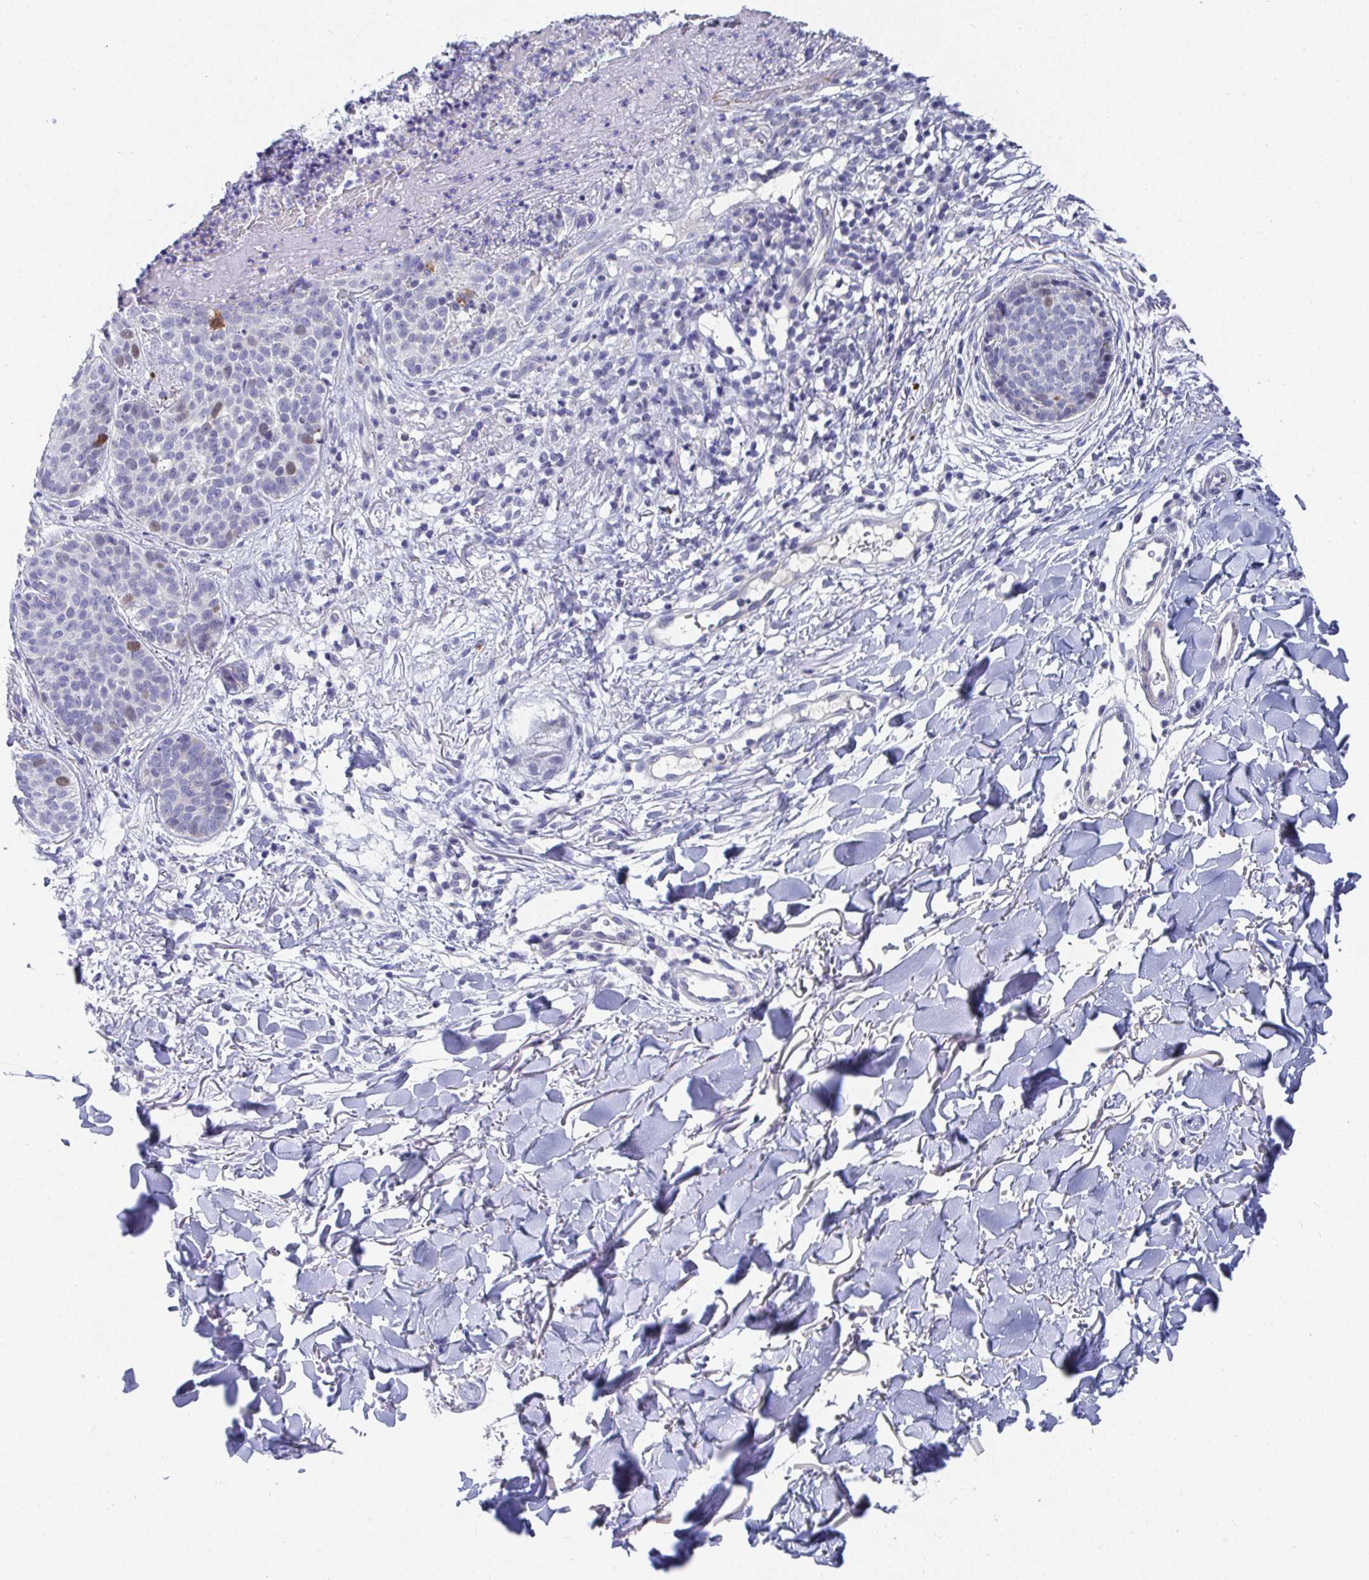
{"staining": {"intensity": "weak", "quantity": "<25%", "location": "nuclear"}, "tissue": "skin cancer", "cell_type": "Tumor cells", "image_type": "cancer", "snomed": [{"axis": "morphology", "description": "Basal cell carcinoma"}, {"axis": "topography", "description": "Skin"}, {"axis": "topography", "description": "Skin of neck"}, {"axis": "topography", "description": "Skin of shoulder"}, {"axis": "topography", "description": "Skin of back"}], "caption": "Protein analysis of skin cancer reveals no significant expression in tumor cells. (Immunohistochemistry (ihc), brightfield microscopy, high magnification).", "gene": "ATP5F1C", "patient": {"sex": "male", "age": 80}}